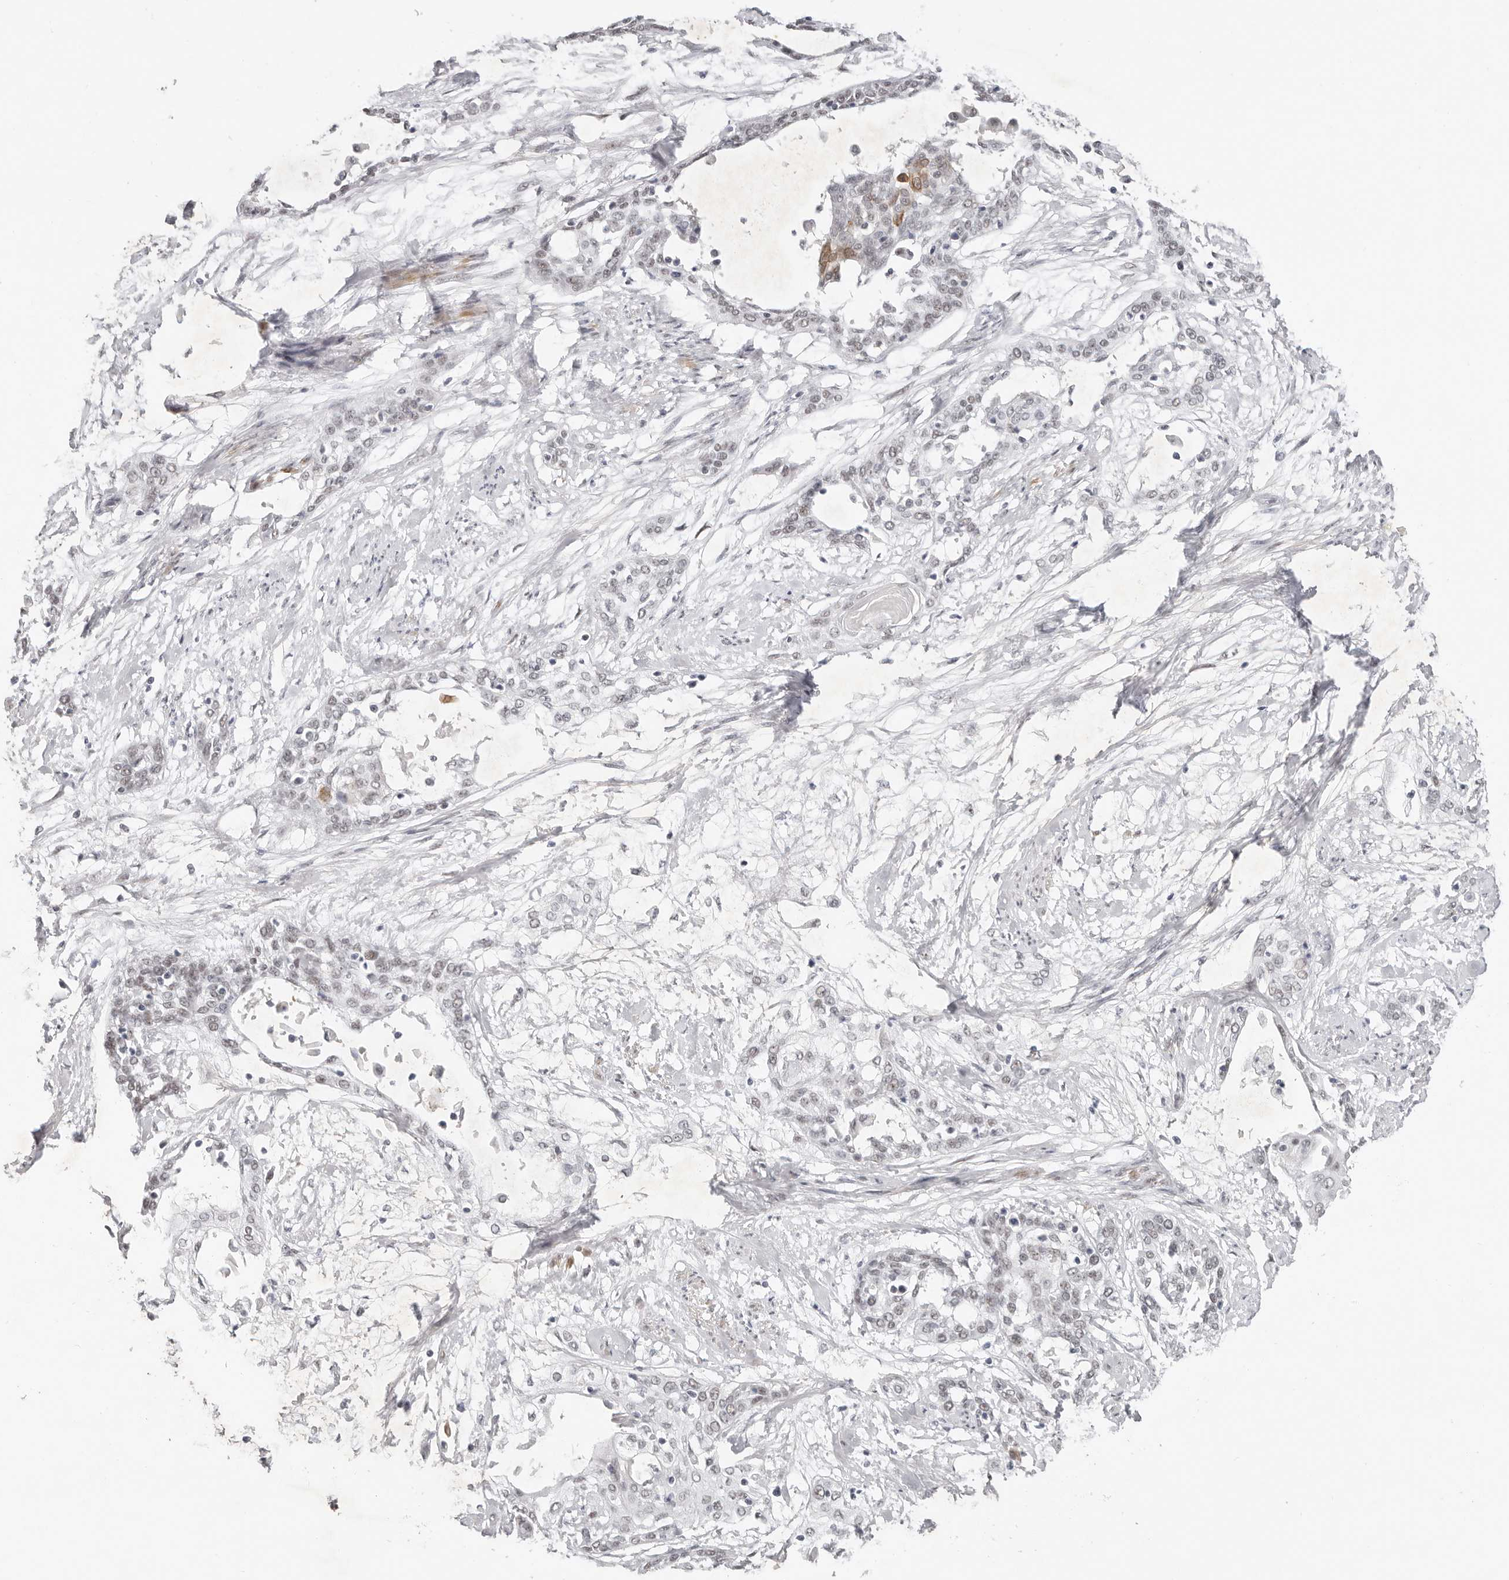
{"staining": {"intensity": "weak", "quantity": "<25%", "location": "nuclear"}, "tissue": "cervical cancer", "cell_type": "Tumor cells", "image_type": "cancer", "snomed": [{"axis": "morphology", "description": "Squamous cell carcinoma, NOS"}, {"axis": "topography", "description": "Cervix"}], "caption": "IHC image of human squamous cell carcinoma (cervical) stained for a protein (brown), which exhibits no expression in tumor cells.", "gene": "LARP7", "patient": {"sex": "female", "age": 57}}